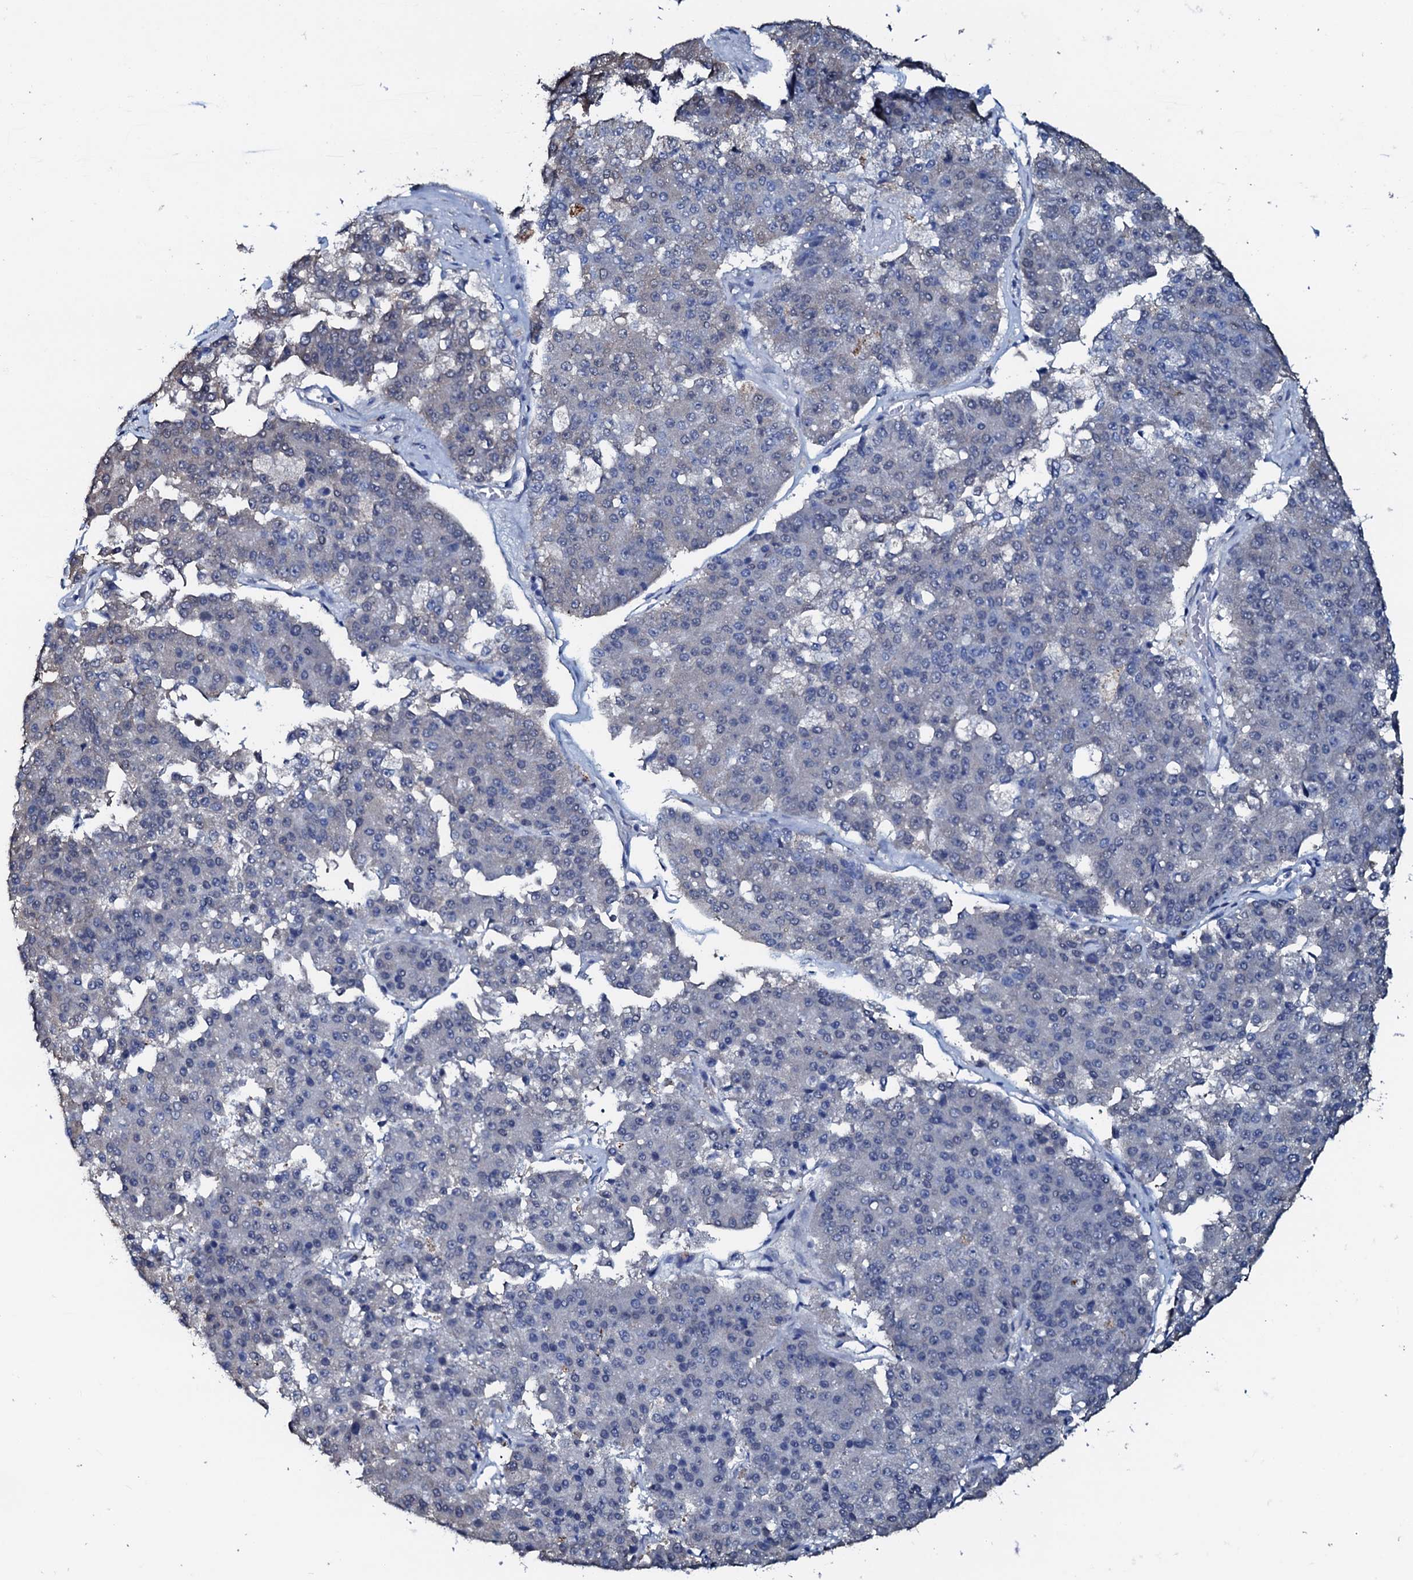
{"staining": {"intensity": "negative", "quantity": "none", "location": "none"}, "tissue": "pancreatic cancer", "cell_type": "Tumor cells", "image_type": "cancer", "snomed": [{"axis": "morphology", "description": "Adenocarcinoma, NOS"}, {"axis": "topography", "description": "Pancreas"}], "caption": "Tumor cells show no significant staining in pancreatic cancer.", "gene": "AMER2", "patient": {"sex": "male", "age": 50}}